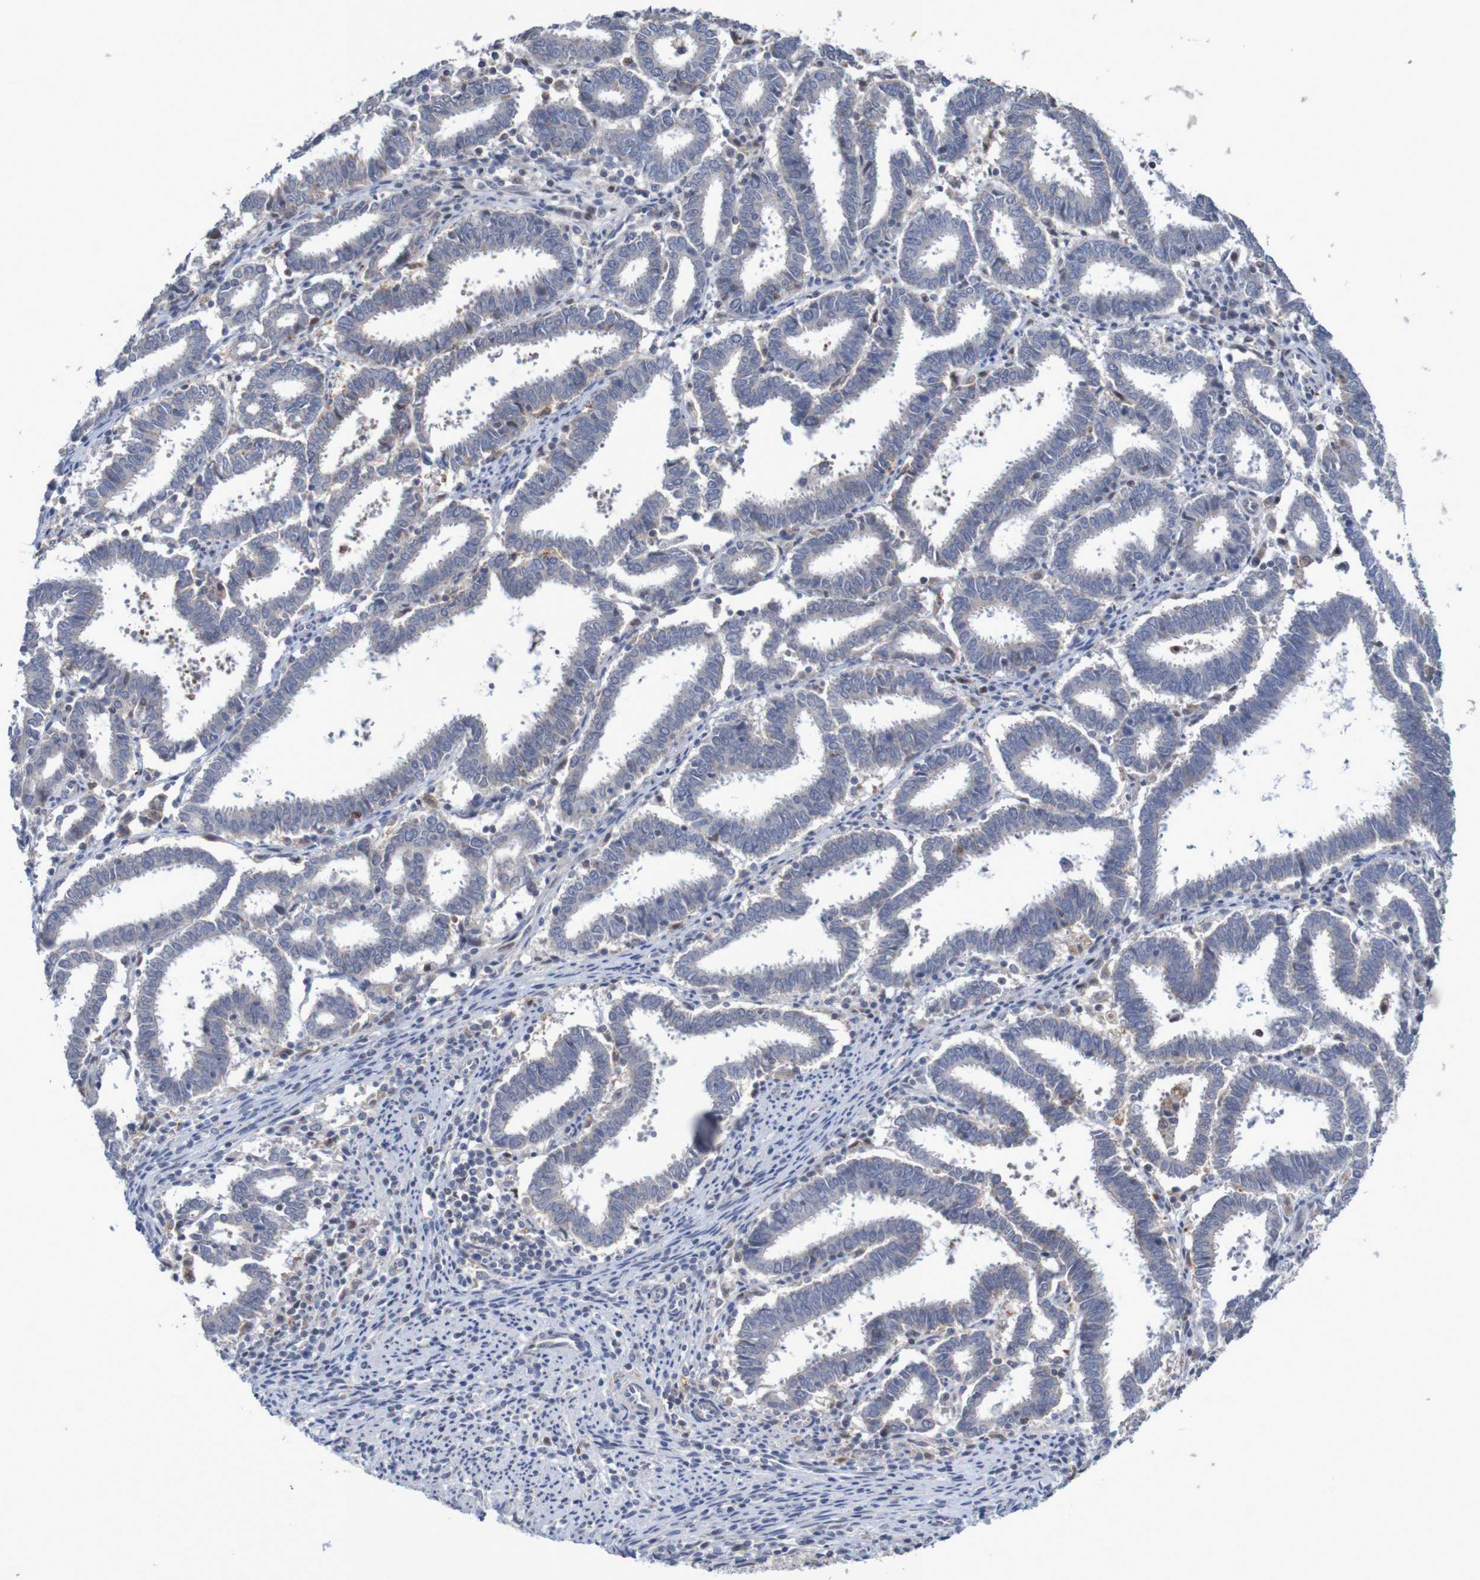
{"staining": {"intensity": "negative", "quantity": "none", "location": "none"}, "tissue": "endometrial cancer", "cell_type": "Tumor cells", "image_type": "cancer", "snomed": [{"axis": "morphology", "description": "Adenocarcinoma, NOS"}, {"axis": "topography", "description": "Uterus"}], "caption": "Endometrial adenocarcinoma was stained to show a protein in brown. There is no significant expression in tumor cells. The staining is performed using DAB (3,3'-diaminobenzidine) brown chromogen with nuclei counter-stained in using hematoxylin.", "gene": "FBP2", "patient": {"sex": "female", "age": 83}}